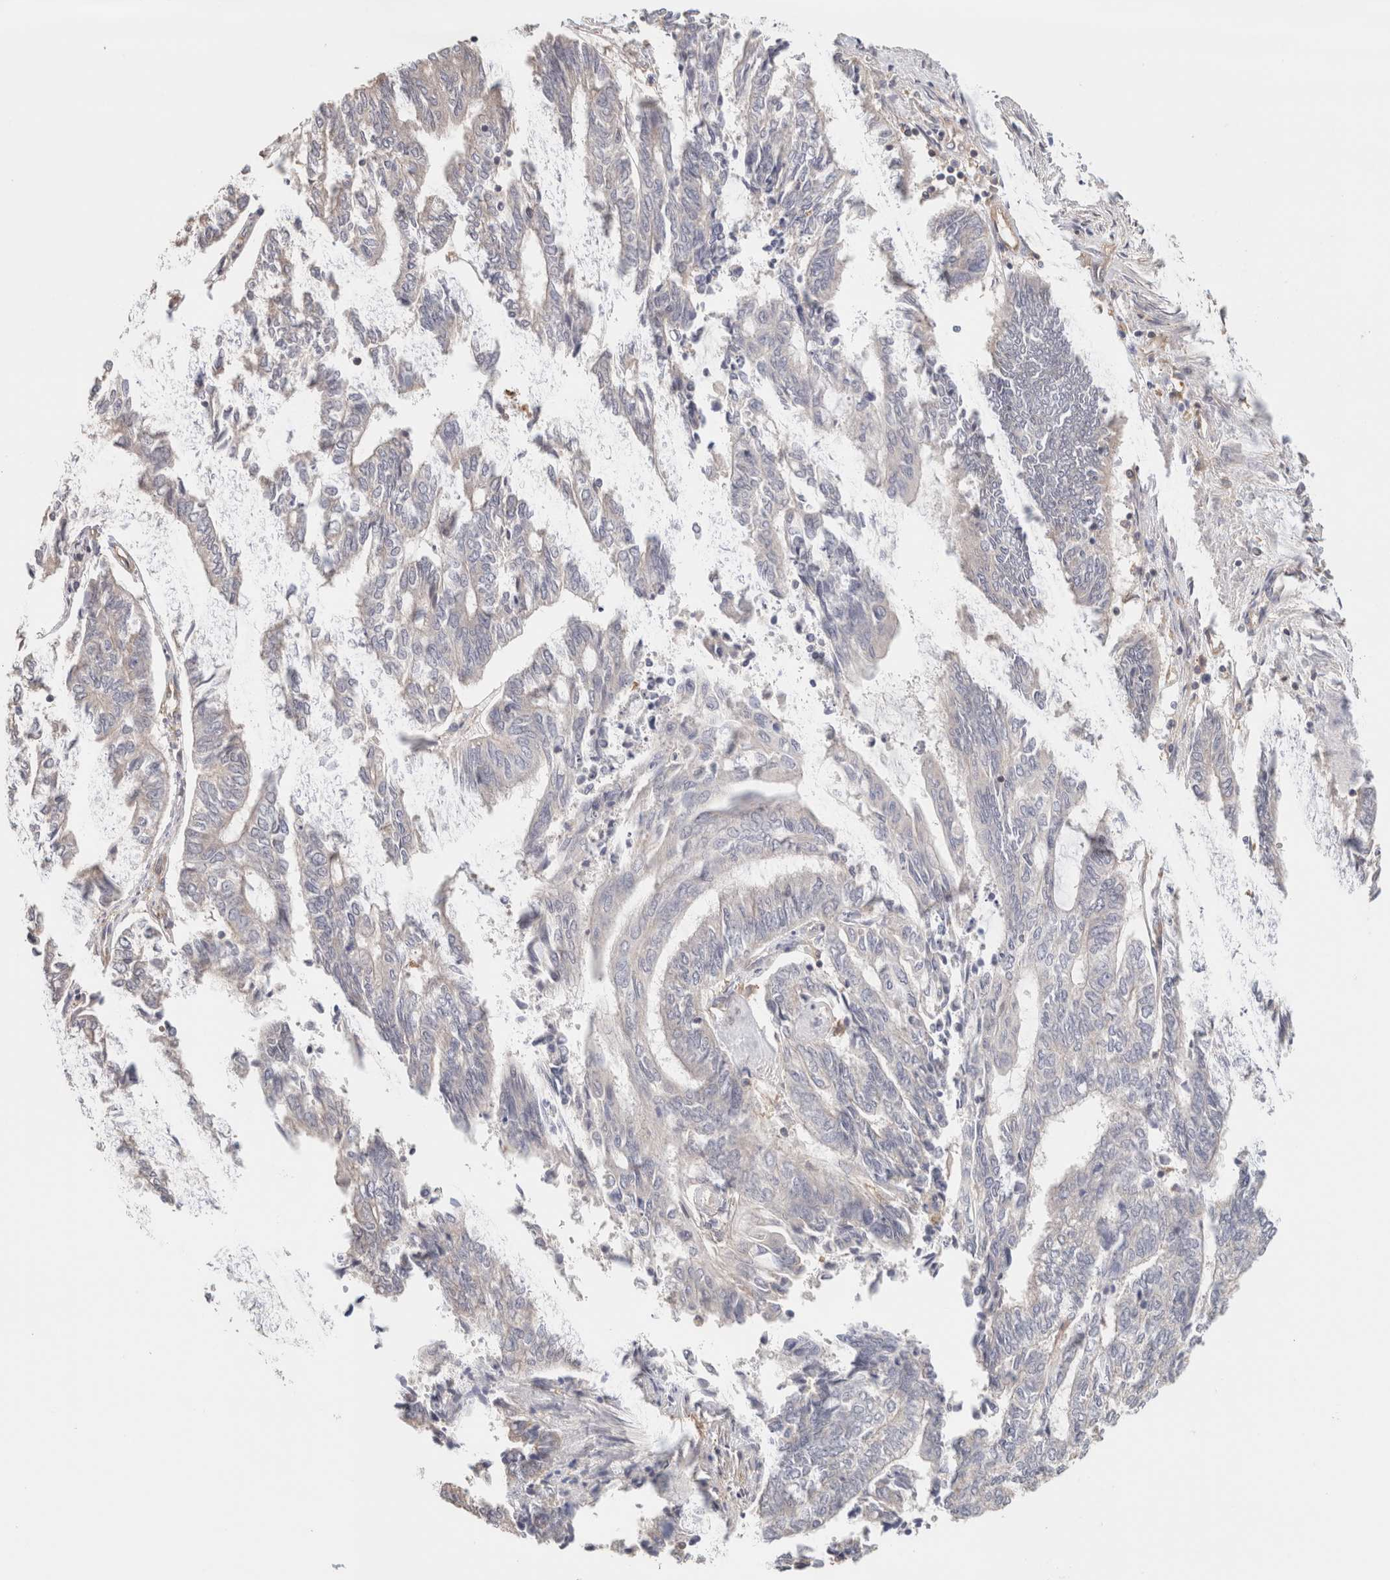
{"staining": {"intensity": "negative", "quantity": "none", "location": "none"}, "tissue": "endometrial cancer", "cell_type": "Tumor cells", "image_type": "cancer", "snomed": [{"axis": "morphology", "description": "Adenocarcinoma, NOS"}, {"axis": "topography", "description": "Uterus"}, {"axis": "topography", "description": "Endometrium"}], "caption": "Immunohistochemical staining of endometrial cancer (adenocarcinoma) displays no significant staining in tumor cells. Brightfield microscopy of immunohistochemistry (IHC) stained with DAB (brown) and hematoxylin (blue), captured at high magnification.", "gene": "CFAP418", "patient": {"sex": "female", "age": 70}}